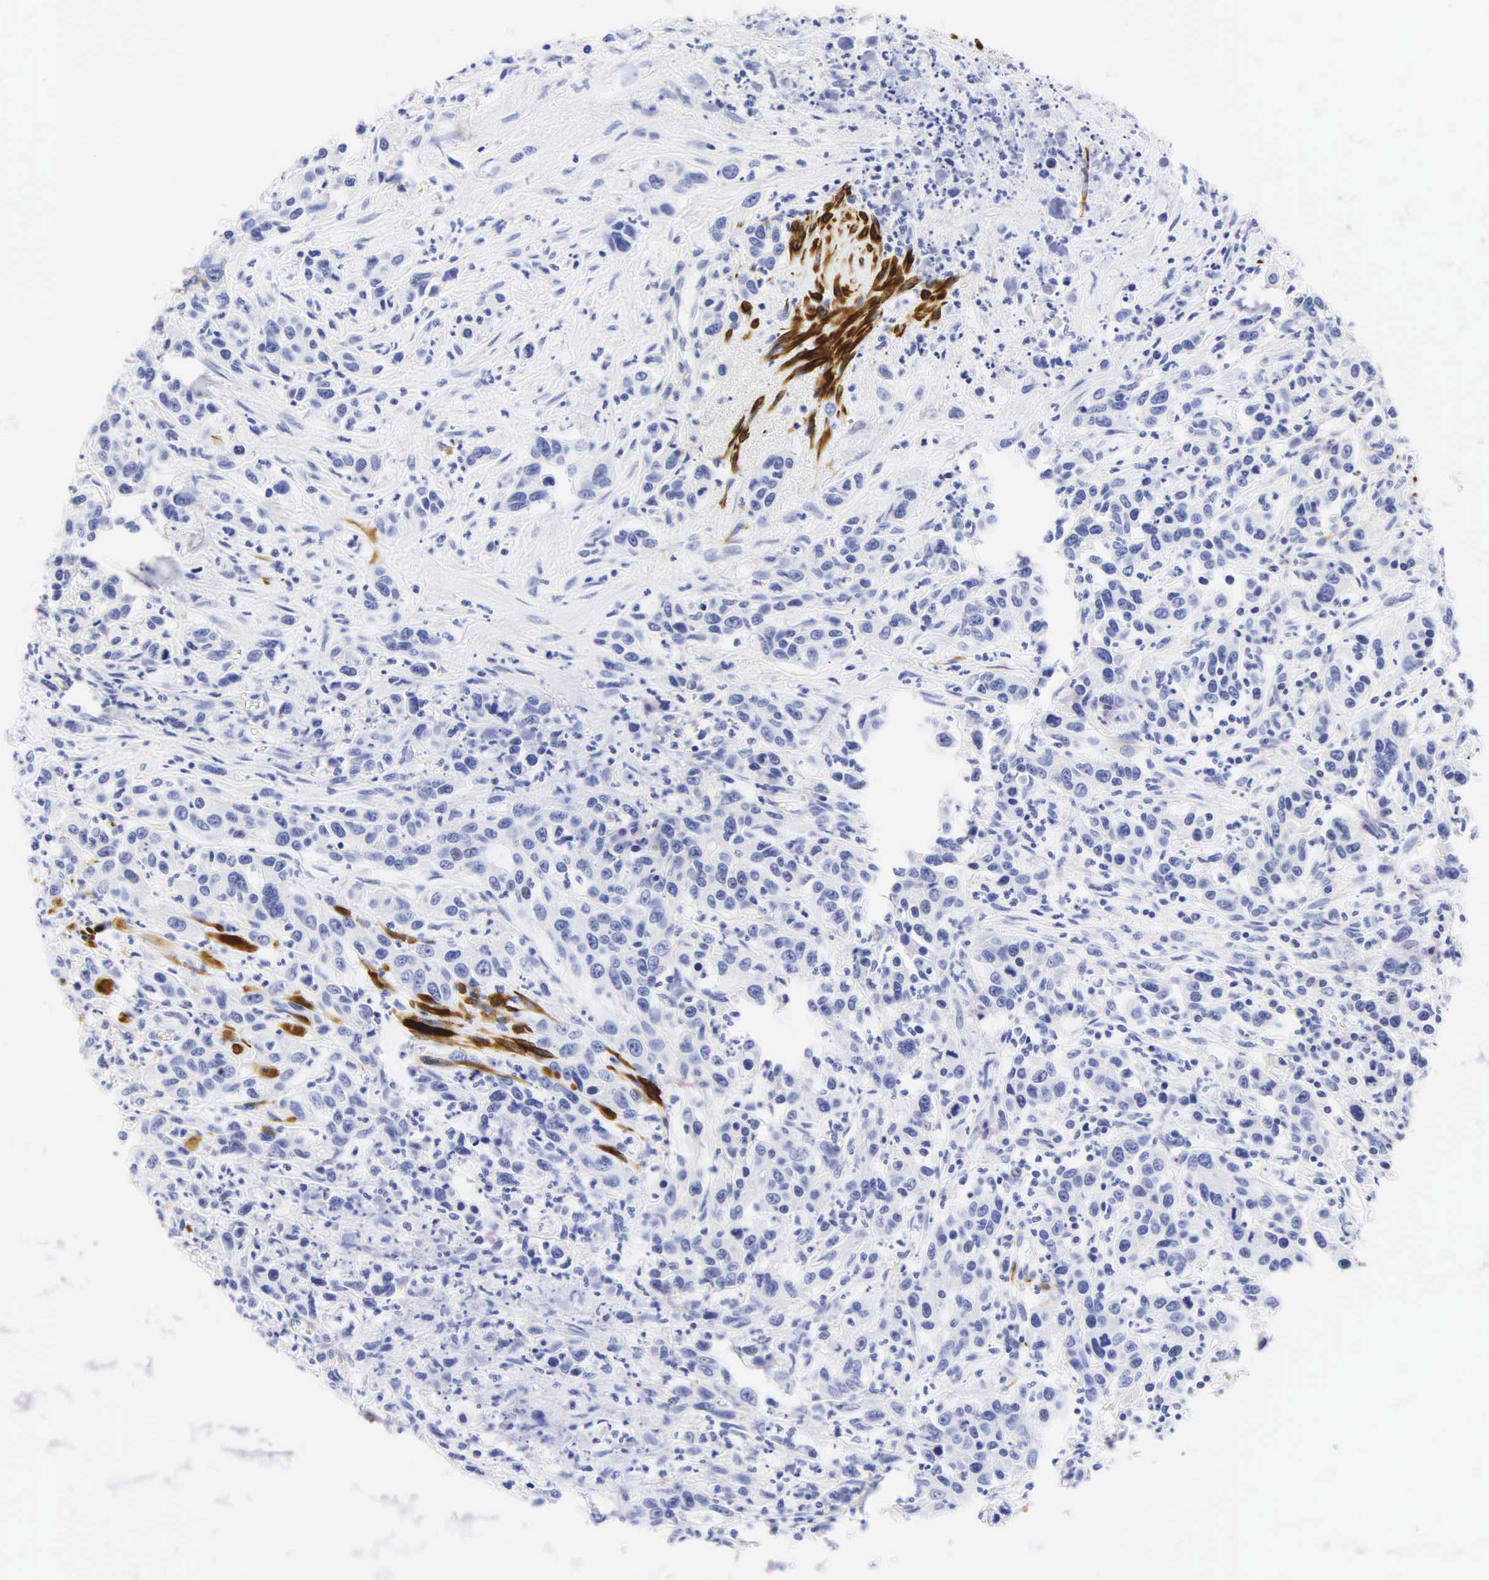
{"staining": {"intensity": "negative", "quantity": "none", "location": "none"}, "tissue": "urothelial cancer", "cell_type": "Tumor cells", "image_type": "cancer", "snomed": [{"axis": "morphology", "description": "Urothelial carcinoma, High grade"}, {"axis": "topography", "description": "Urinary bladder"}], "caption": "The micrograph displays no staining of tumor cells in urothelial cancer.", "gene": "DES", "patient": {"sex": "male", "age": 86}}